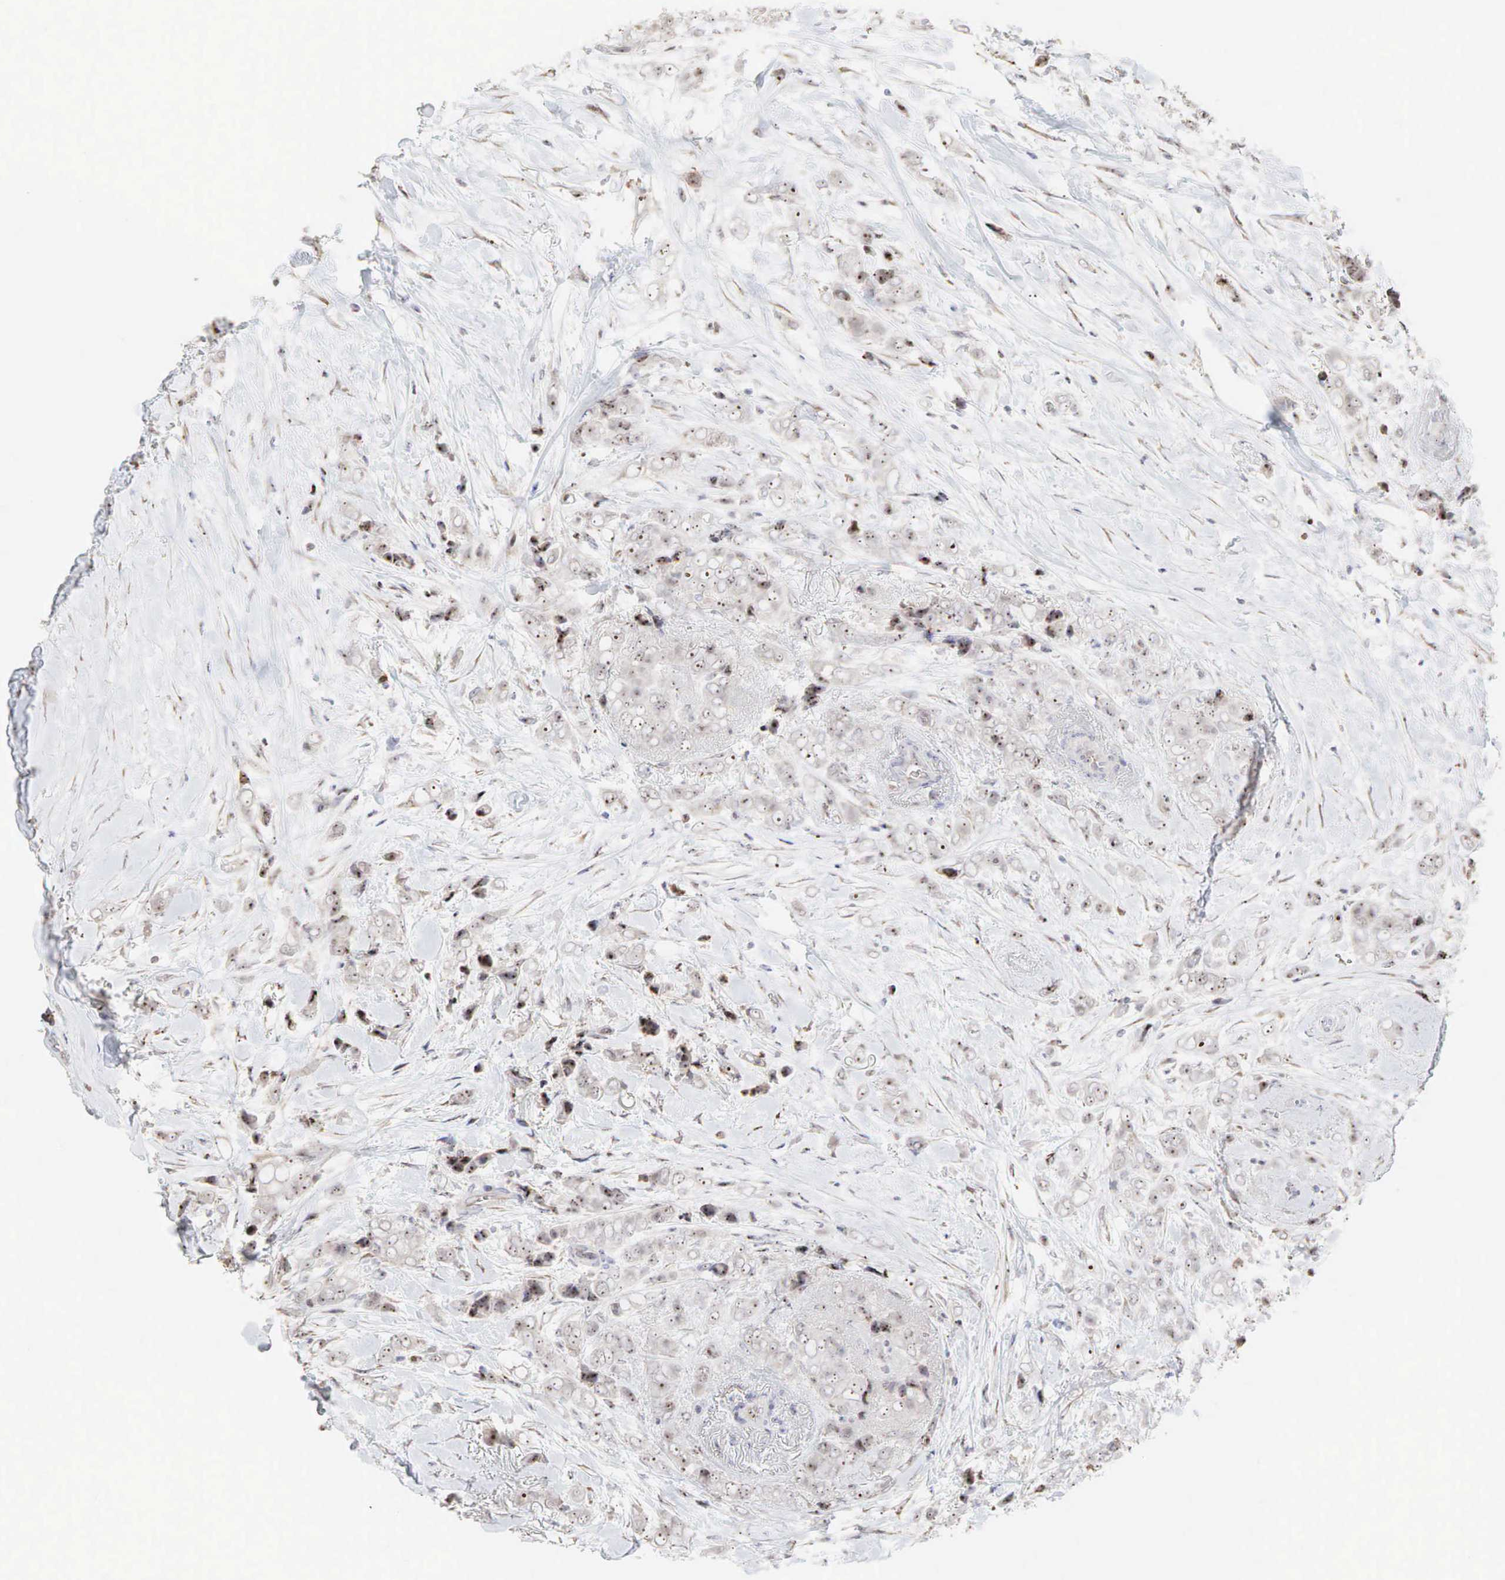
{"staining": {"intensity": "strong", "quantity": "25%-75%", "location": "cytoplasmic/membranous,nuclear"}, "tissue": "breast cancer", "cell_type": "Tumor cells", "image_type": "cancer", "snomed": [{"axis": "morphology", "description": "Lobular carcinoma"}, {"axis": "topography", "description": "Breast"}], "caption": "A histopathology image of breast cancer stained for a protein displays strong cytoplasmic/membranous and nuclear brown staining in tumor cells.", "gene": "DKC1", "patient": {"sex": "female", "age": 57}}